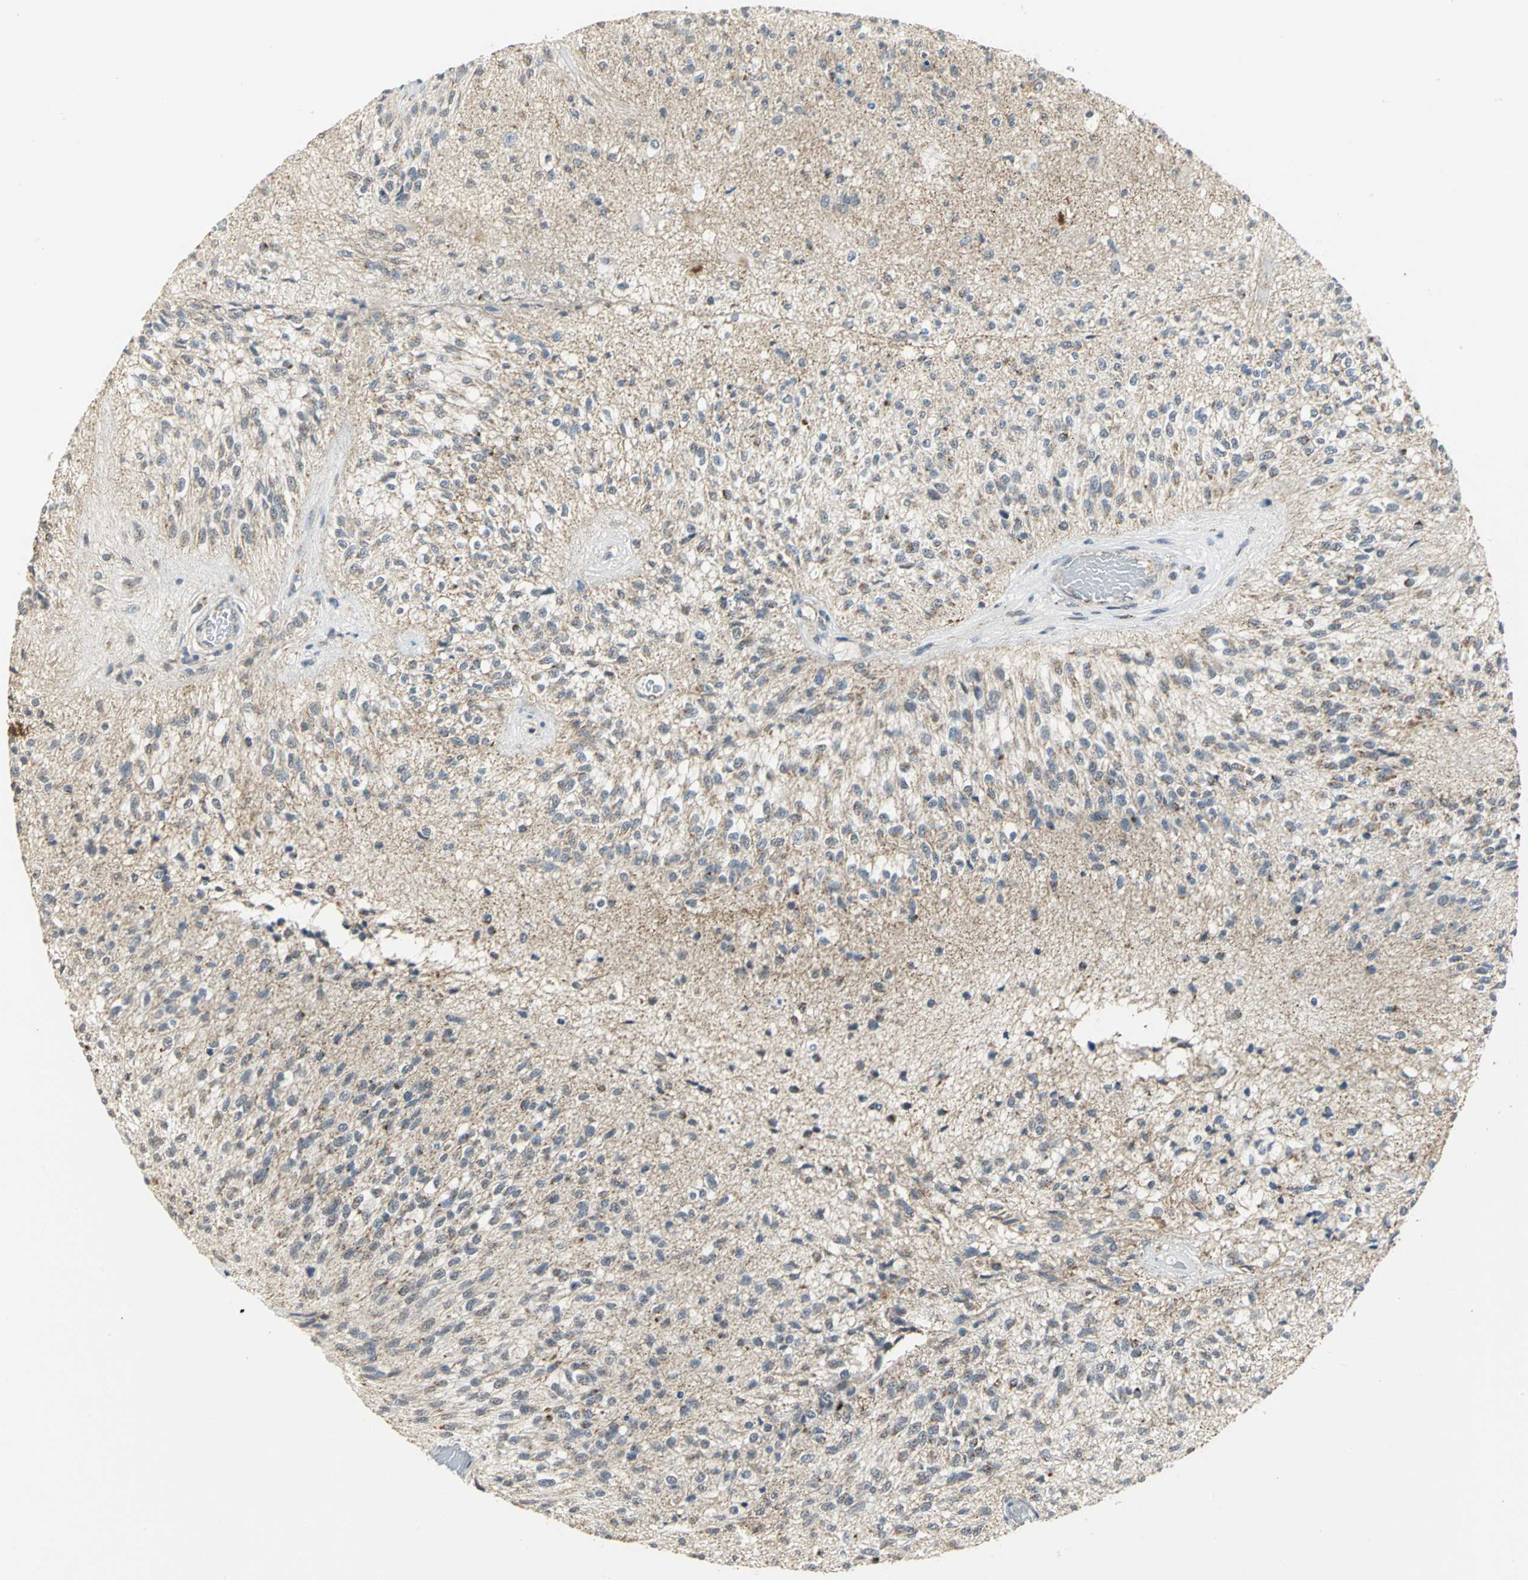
{"staining": {"intensity": "moderate", "quantity": "25%-75%", "location": "cytoplasmic/membranous"}, "tissue": "glioma", "cell_type": "Tumor cells", "image_type": "cancer", "snomed": [{"axis": "morphology", "description": "Normal tissue, NOS"}, {"axis": "morphology", "description": "Glioma, malignant, High grade"}, {"axis": "topography", "description": "Cerebral cortex"}], "caption": "Tumor cells display moderate cytoplasmic/membranous positivity in approximately 25%-75% of cells in high-grade glioma (malignant).", "gene": "NDUFB5", "patient": {"sex": "male", "age": 77}}